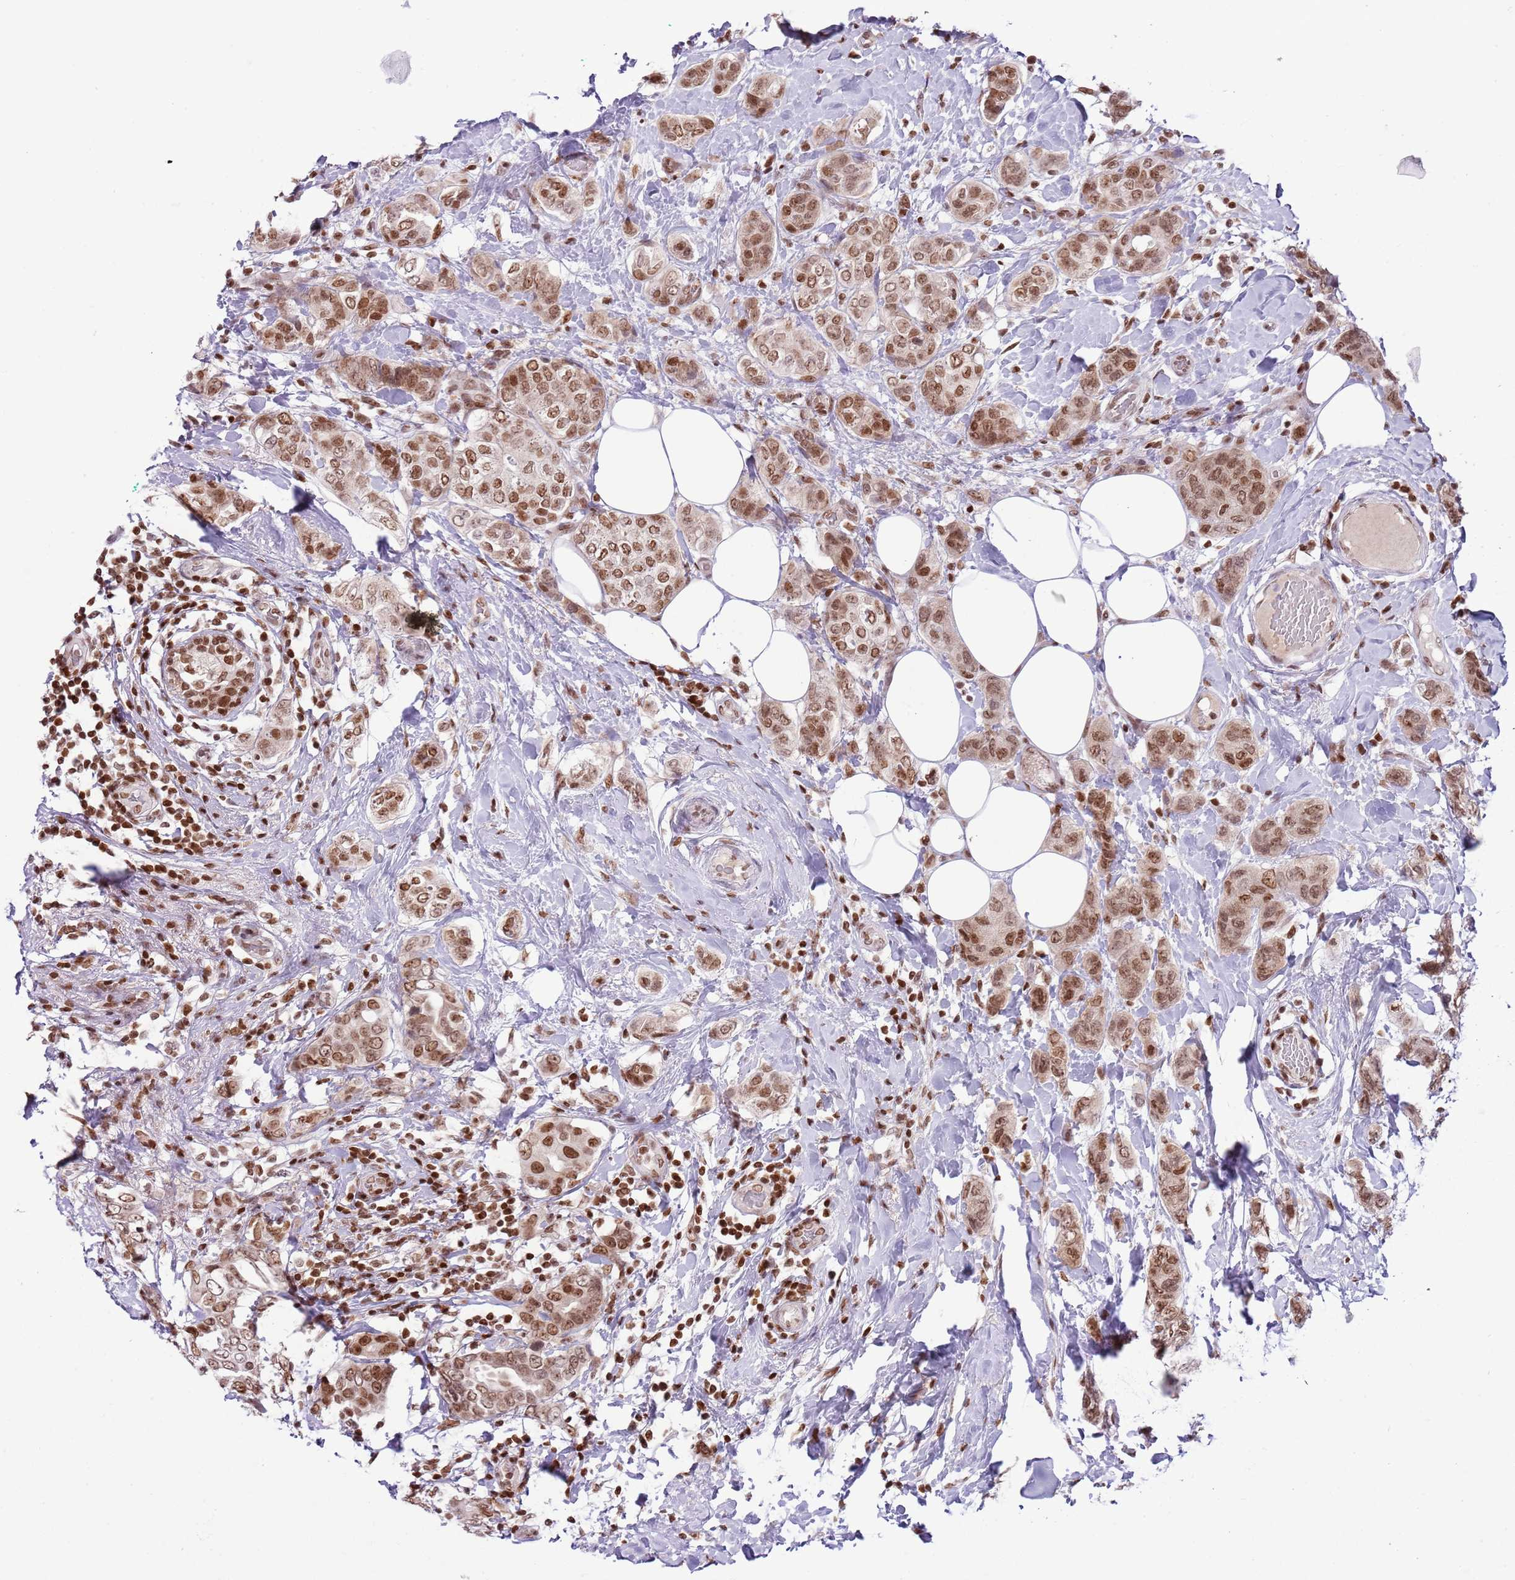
{"staining": {"intensity": "moderate", "quantity": ">75%", "location": "cytoplasmic/membranous,nuclear"}, "tissue": "breast cancer", "cell_type": "Tumor cells", "image_type": "cancer", "snomed": [{"axis": "morphology", "description": "Lobular carcinoma"}, {"axis": "topography", "description": "Breast"}], "caption": "Human breast cancer stained for a protein (brown) shows moderate cytoplasmic/membranous and nuclear positive positivity in approximately >75% of tumor cells.", "gene": "SELENOH", "patient": {"sex": "female", "age": 51}}